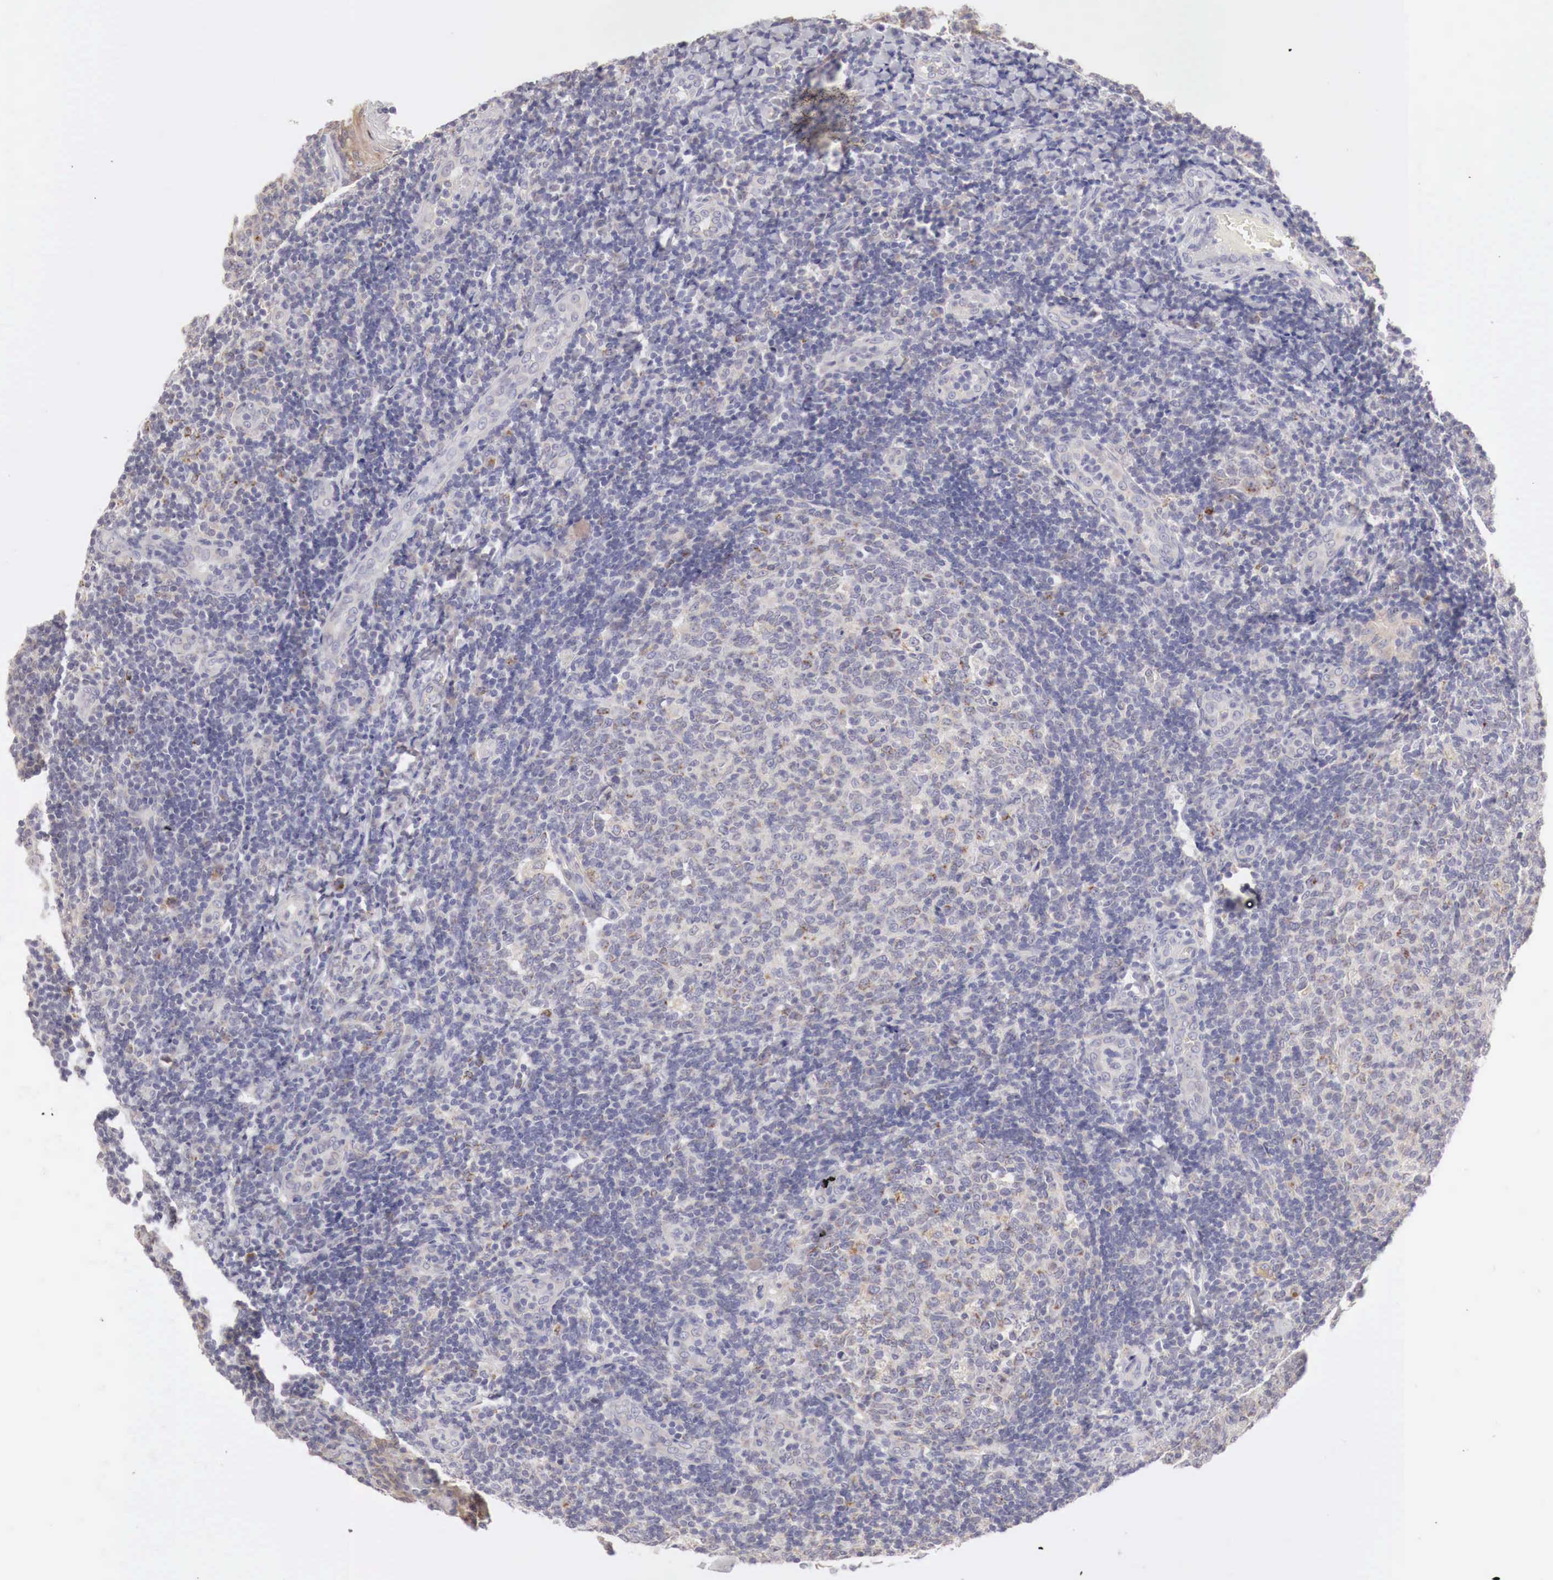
{"staining": {"intensity": "negative", "quantity": "none", "location": "none"}, "tissue": "tonsil", "cell_type": "Germinal center cells", "image_type": "normal", "snomed": [{"axis": "morphology", "description": "Normal tissue, NOS"}, {"axis": "topography", "description": "Tonsil"}], "caption": "Immunohistochemistry of unremarkable human tonsil displays no positivity in germinal center cells.", "gene": "NSDHL", "patient": {"sex": "female", "age": 3}}